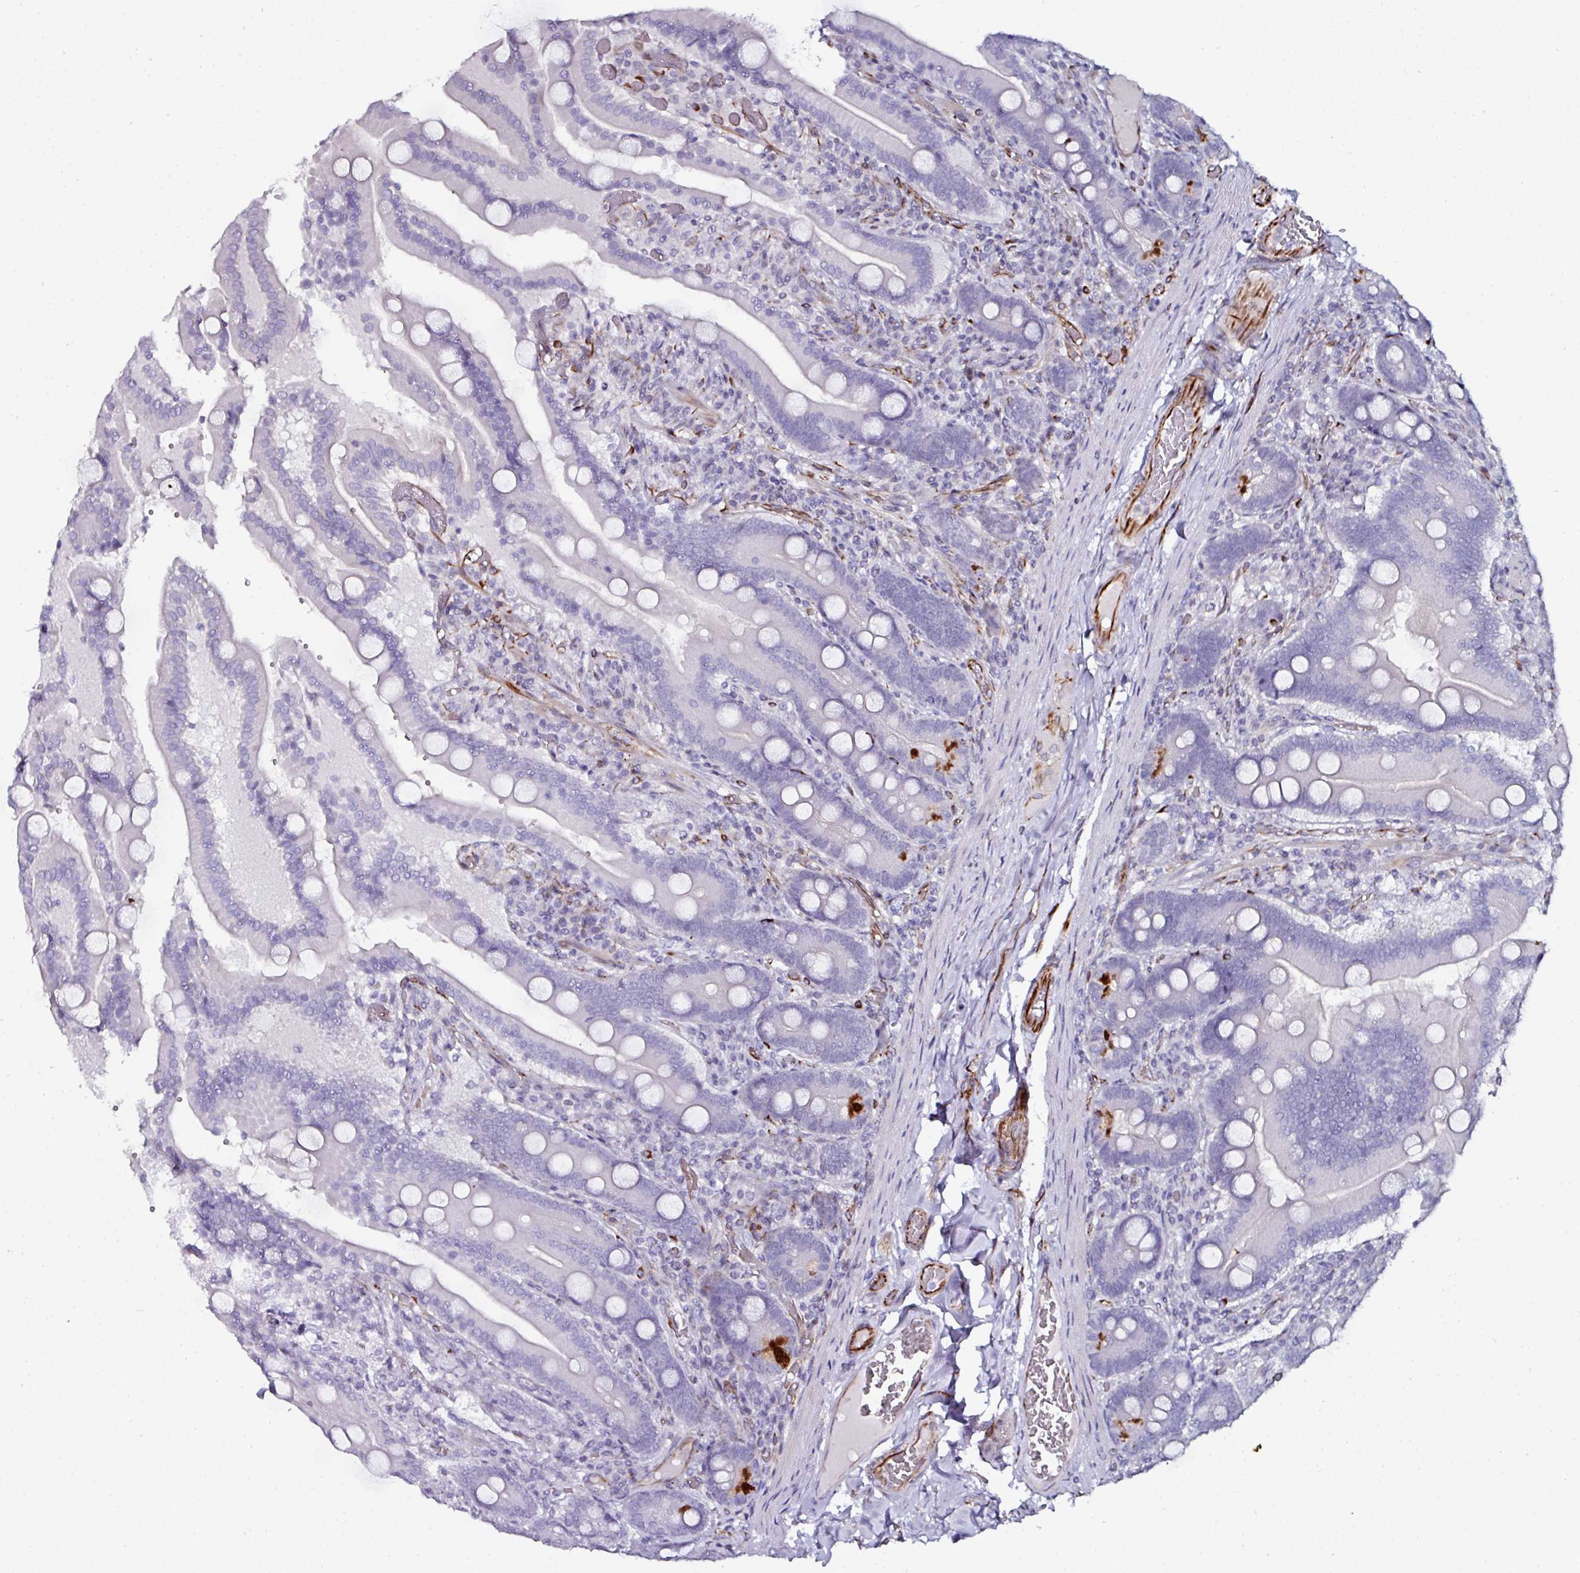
{"staining": {"intensity": "negative", "quantity": "none", "location": "none"}, "tissue": "duodenum", "cell_type": "Glandular cells", "image_type": "normal", "snomed": [{"axis": "morphology", "description": "Normal tissue, NOS"}, {"axis": "topography", "description": "Duodenum"}], "caption": "DAB (3,3'-diaminobenzidine) immunohistochemical staining of benign human duodenum shows no significant staining in glandular cells. Nuclei are stained in blue.", "gene": "TMPRSS9", "patient": {"sex": "female", "age": 62}}